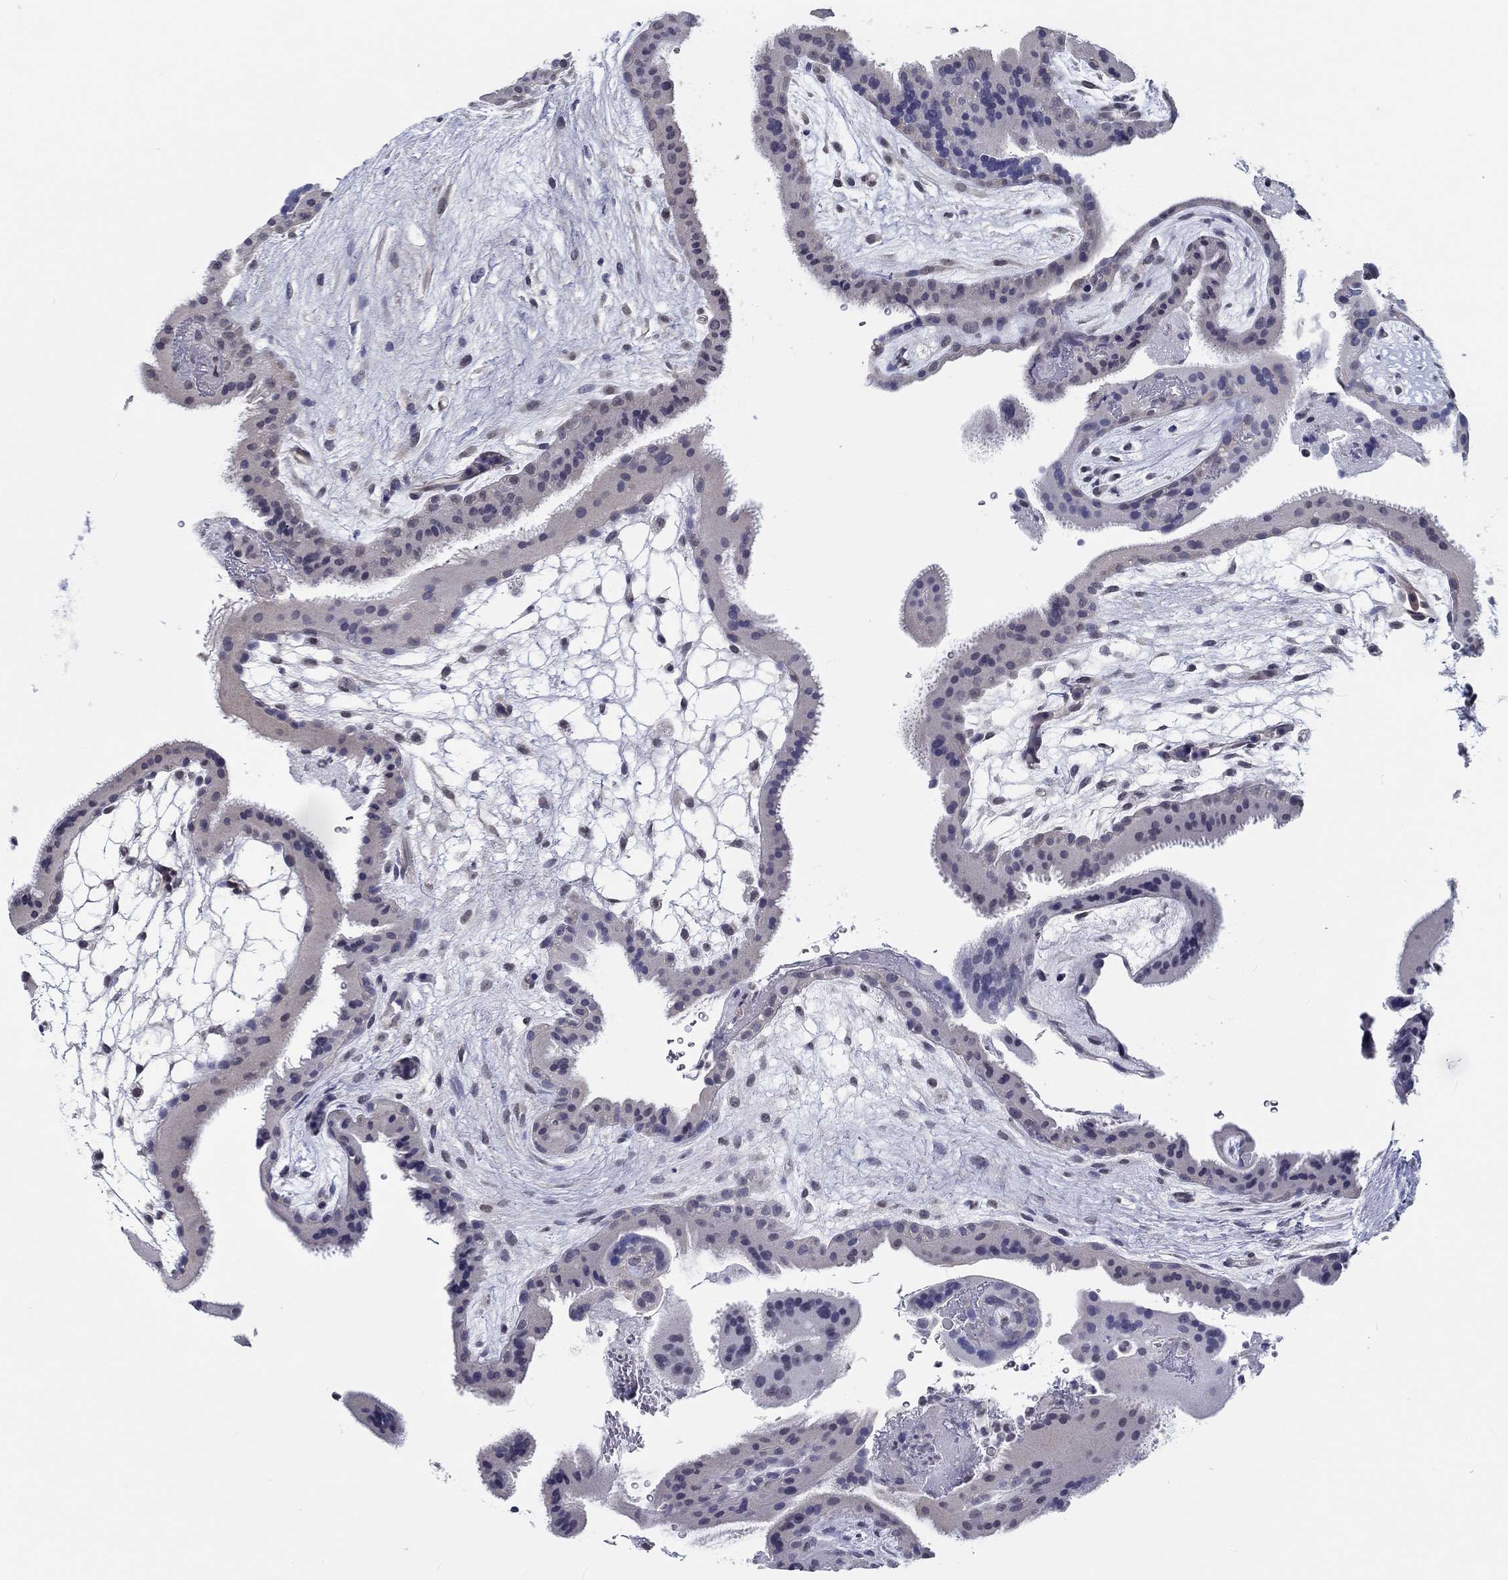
{"staining": {"intensity": "negative", "quantity": "none", "location": "none"}, "tissue": "placenta", "cell_type": "Decidual cells", "image_type": "normal", "snomed": [{"axis": "morphology", "description": "Normal tissue, NOS"}, {"axis": "topography", "description": "Placenta"}], "caption": "This is a histopathology image of immunohistochemistry staining of normal placenta, which shows no positivity in decidual cells.", "gene": "CRYGD", "patient": {"sex": "female", "age": 19}}